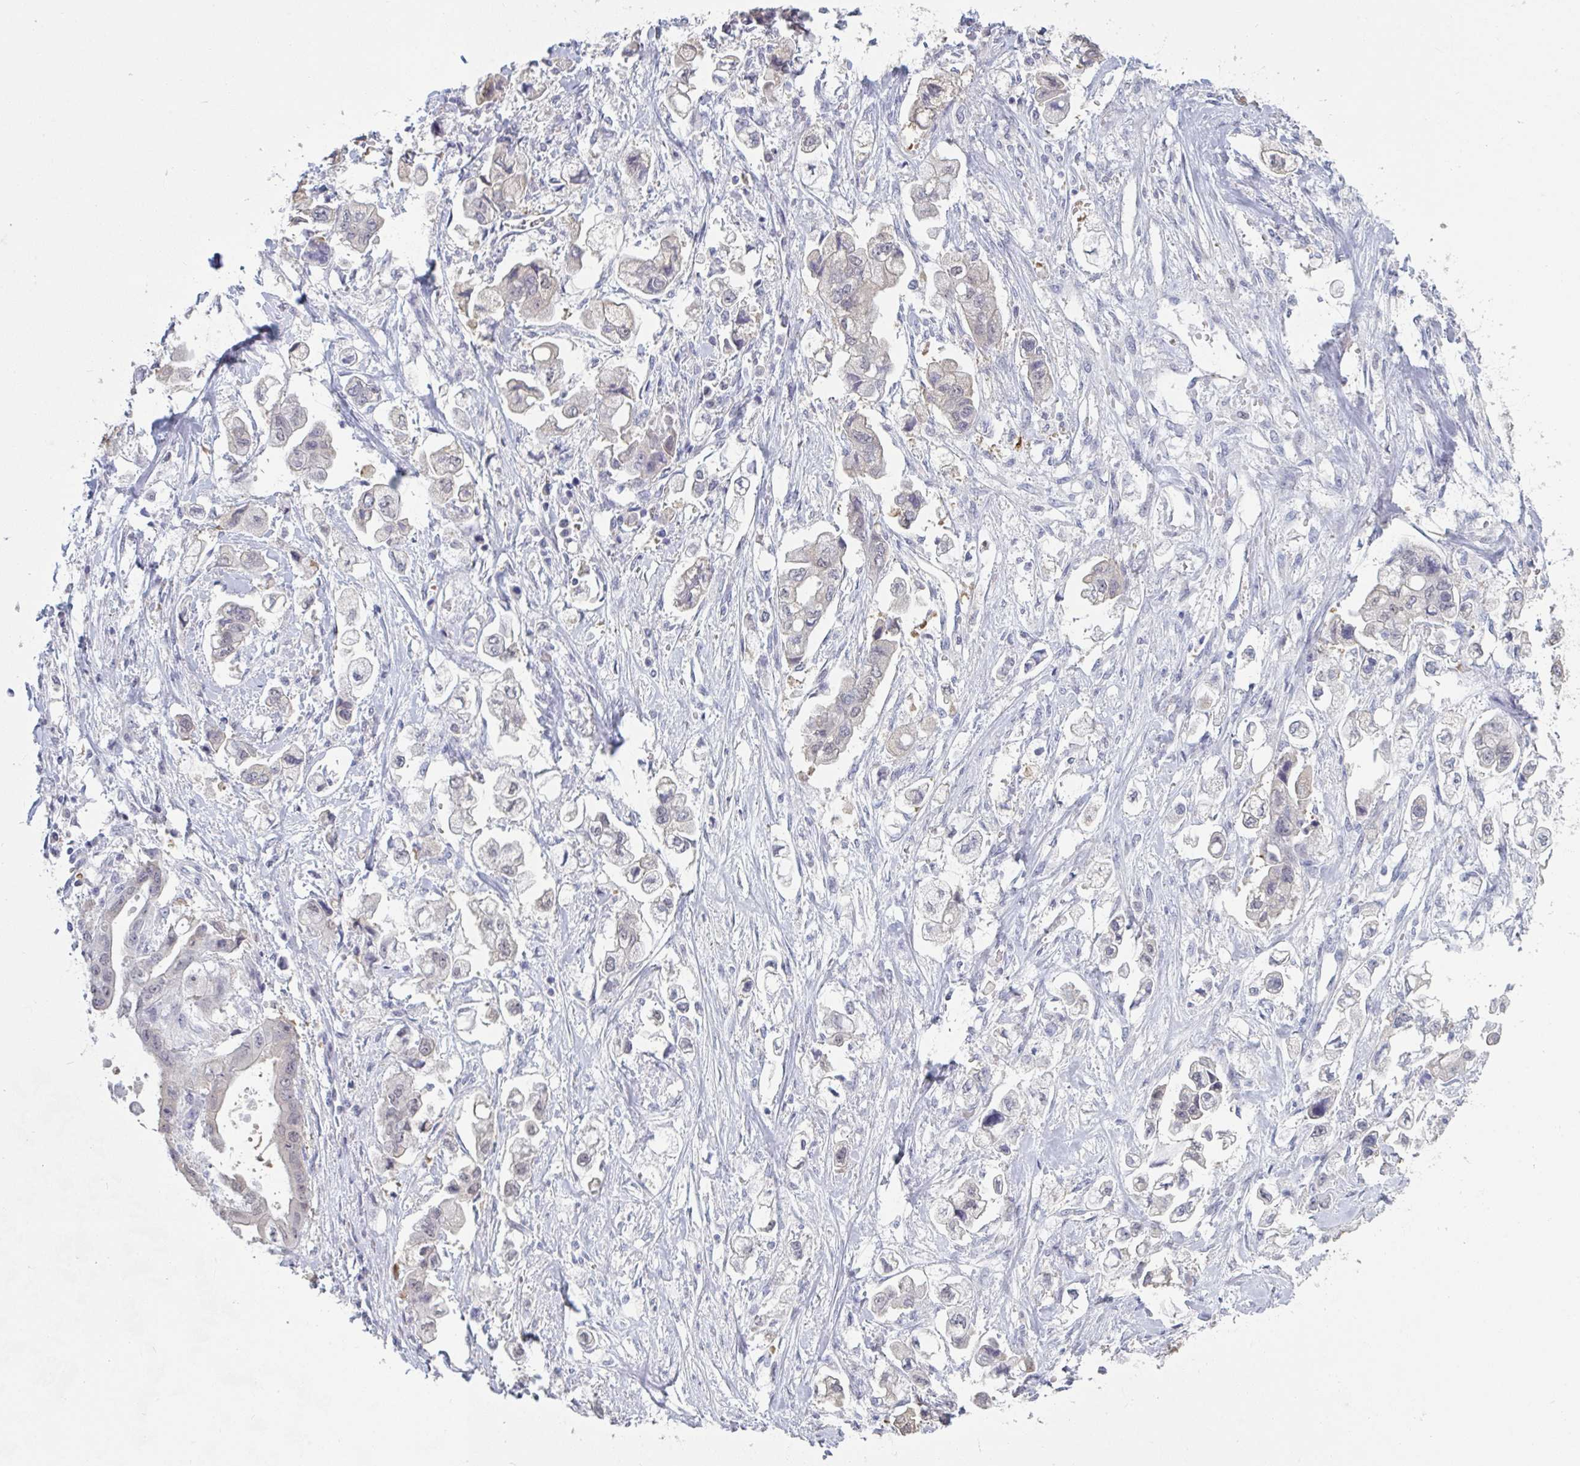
{"staining": {"intensity": "negative", "quantity": "none", "location": "none"}, "tissue": "stomach cancer", "cell_type": "Tumor cells", "image_type": "cancer", "snomed": [{"axis": "morphology", "description": "Adenocarcinoma, NOS"}, {"axis": "topography", "description": "Stomach"}], "caption": "This is a micrograph of IHC staining of stomach cancer, which shows no positivity in tumor cells.", "gene": "FOXA1", "patient": {"sex": "male", "age": 62}}